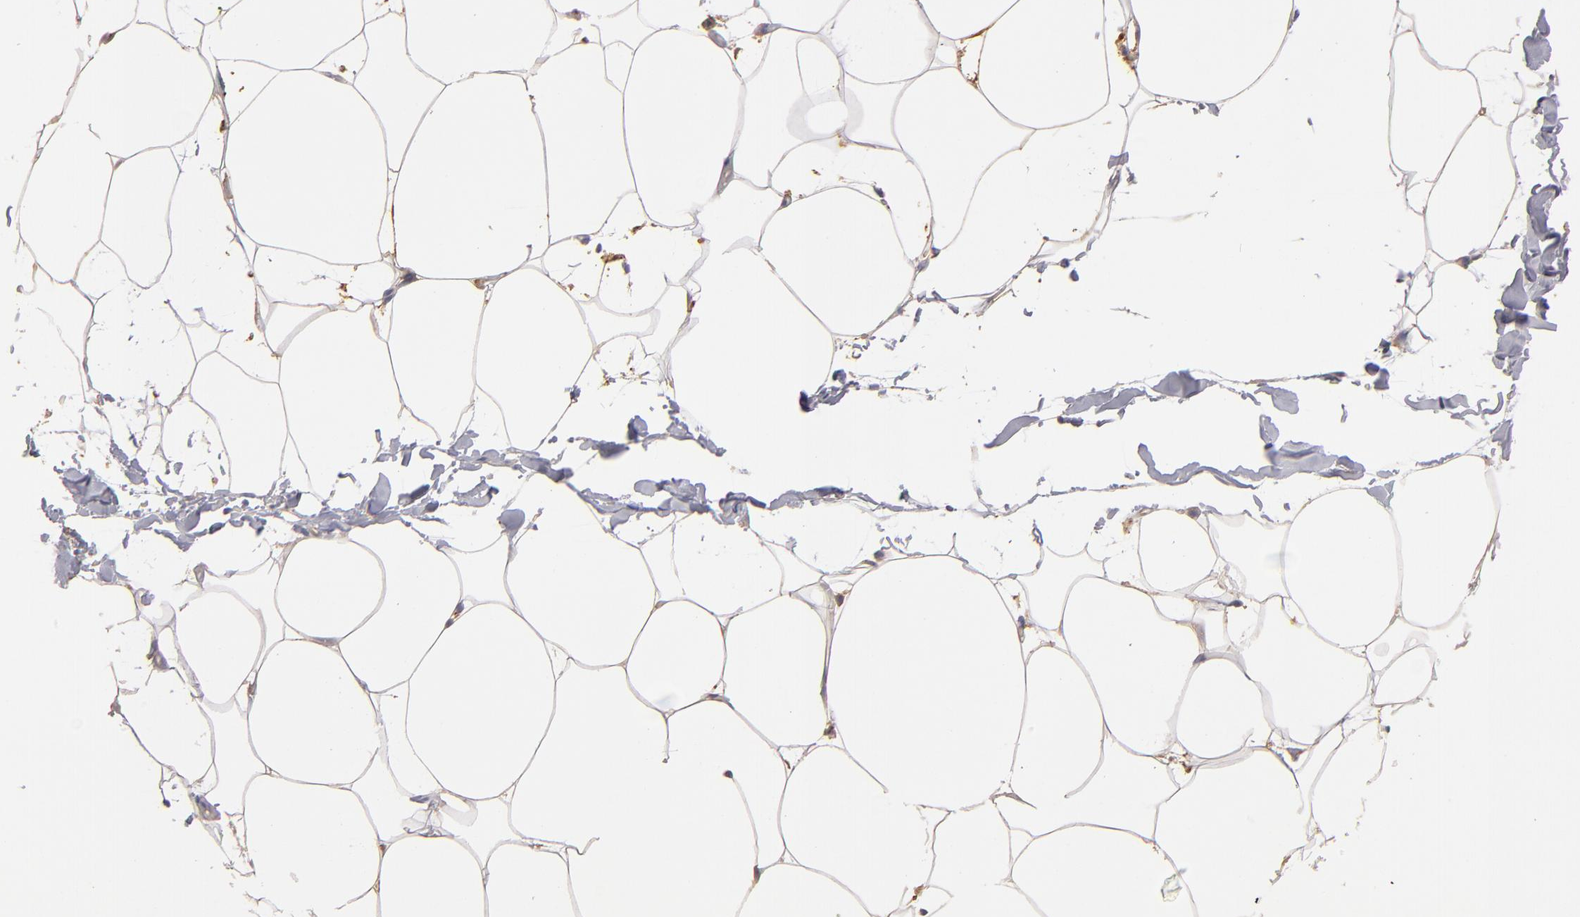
{"staining": {"intensity": "weak", "quantity": ">75%", "location": "cytoplasmic/membranous"}, "tissue": "adipose tissue", "cell_type": "Adipocytes", "image_type": "normal", "snomed": [{"axis": "morphology", "description": "Normal tissue, NOS"}, {"axis": "morphology", "description": "Duct carcinoma"}, {"axis": "topography", "description": "Breast"}, {"axis": "topography", "description": "Adipose tissue"}], "caption": "Adipose tissue stained with immunohistochemistry displays weak cytoplasmic/membranous positivity in about >75% of adipocytes.", "gene": "ABCB1", "patient": {"sex": "female", "age": 37}}